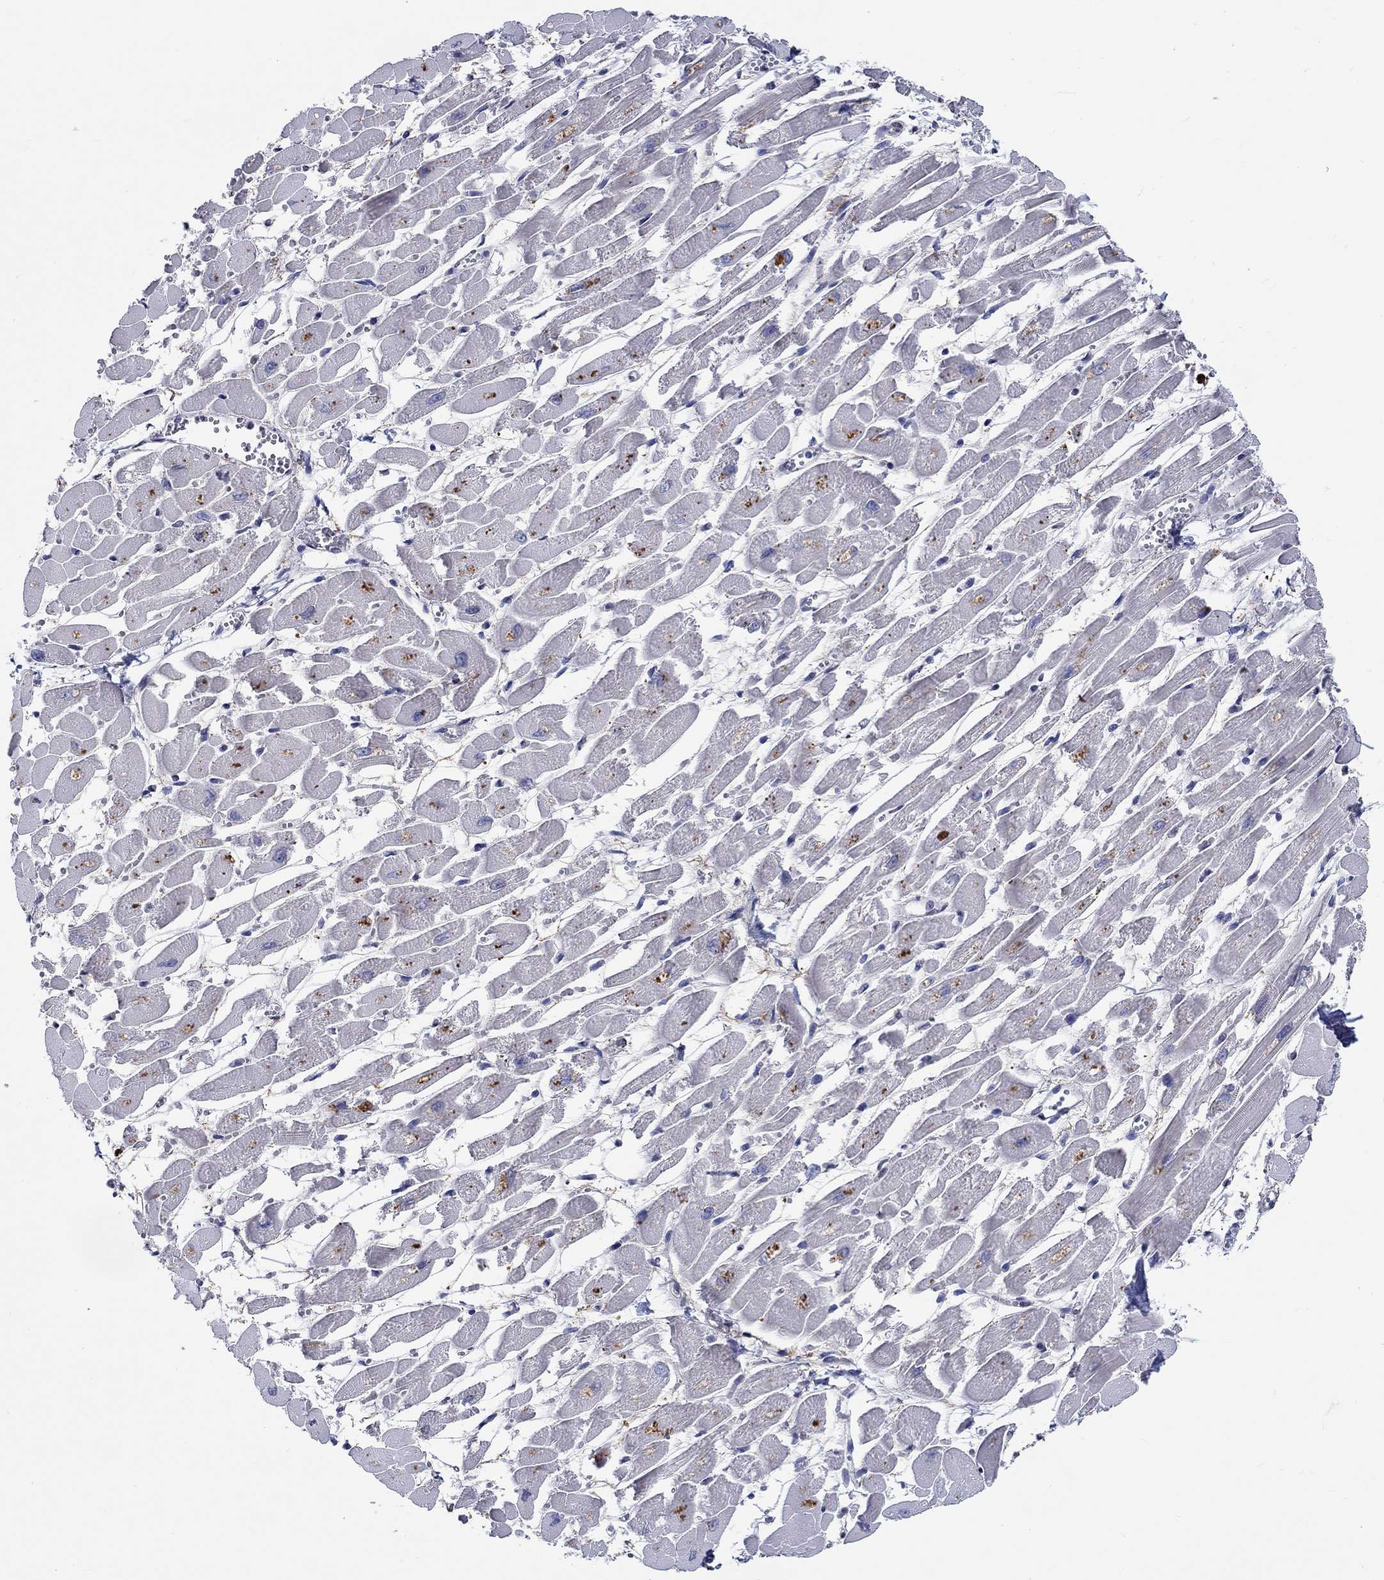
{"staining": {"intensity": "negative", "quantity": "none", "location": "none"}, "tissue": "heart muscle", "cell_type": "Cardiomyocytes", "image_type": "normal", "snomed": [{"axis": "morphology", "description": "Normal tissue, NOS"}, {"axis": "topography", "description": "Heart"}], "caption": "Micrograph shows no significant protein staining in cardiomyocytes of unremarkable heart muscle.", "gene": "PDE1B", "patient": {"sex": "female", "age": 52}}